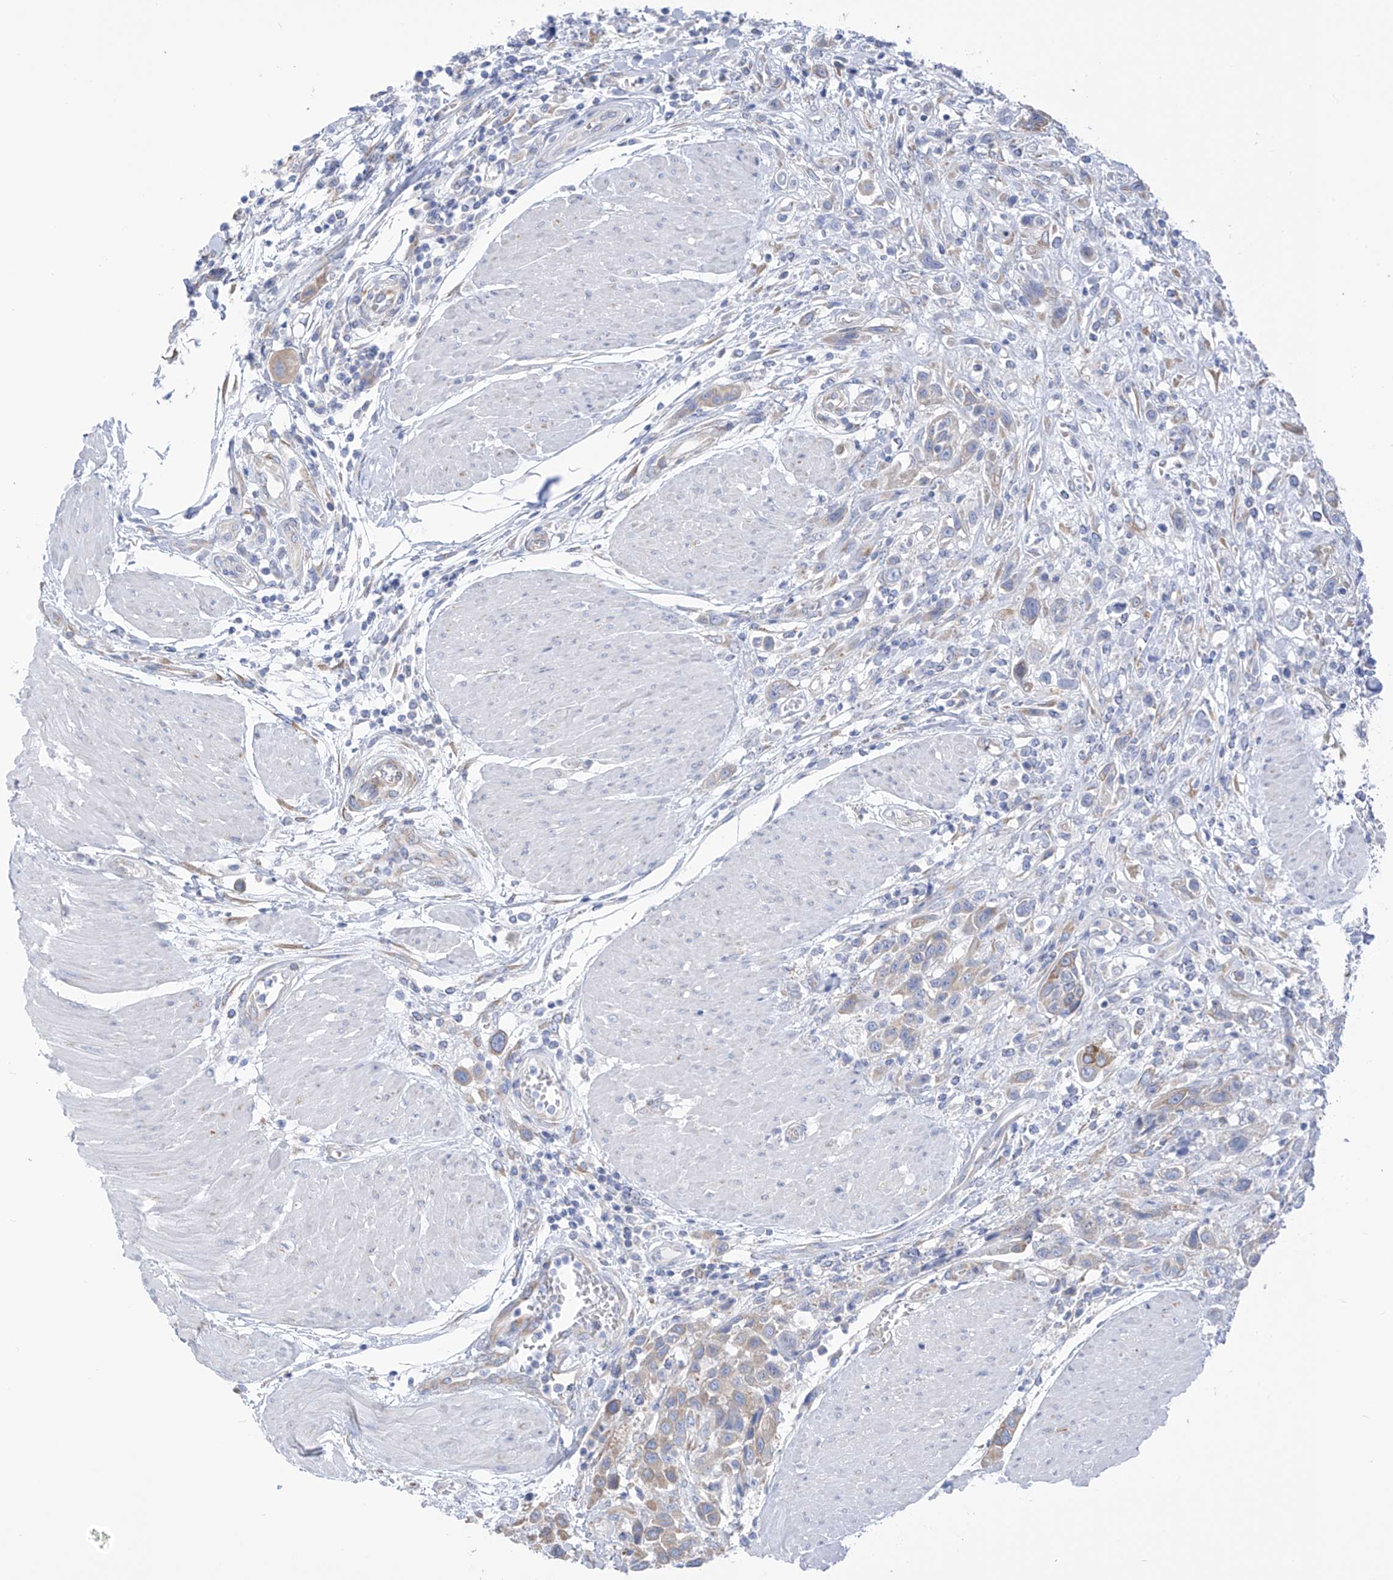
{"staining": {"intensity": "weak", "quantity": "25%-75%", "location": "cytoplasmic/membranous"}, "tissue": "urothelial cancer", "cell_type": "Tumor cells", "image_type": "cancer", "snomed": [{"axis": "morphology", "description": "Urothelial carcinoma, High grade"}, {"axis": "topography", "description": "Urinary bladder"}], "caption": "Immunohistochemistry (IHC) staining of urothelial cancer, which demonstrates low levels of weak cytoplasmic/membranous positivity in approximately 25%-75% of tumor cells indicating weak cytoplasmic/membranous protein staining. The staining was performed using DAB (brown) for protein detection and nuclei were counterstained in hematoxylin (blue).", "gene": "RCN2", "patient": {"sex": "male", "age": 50}}